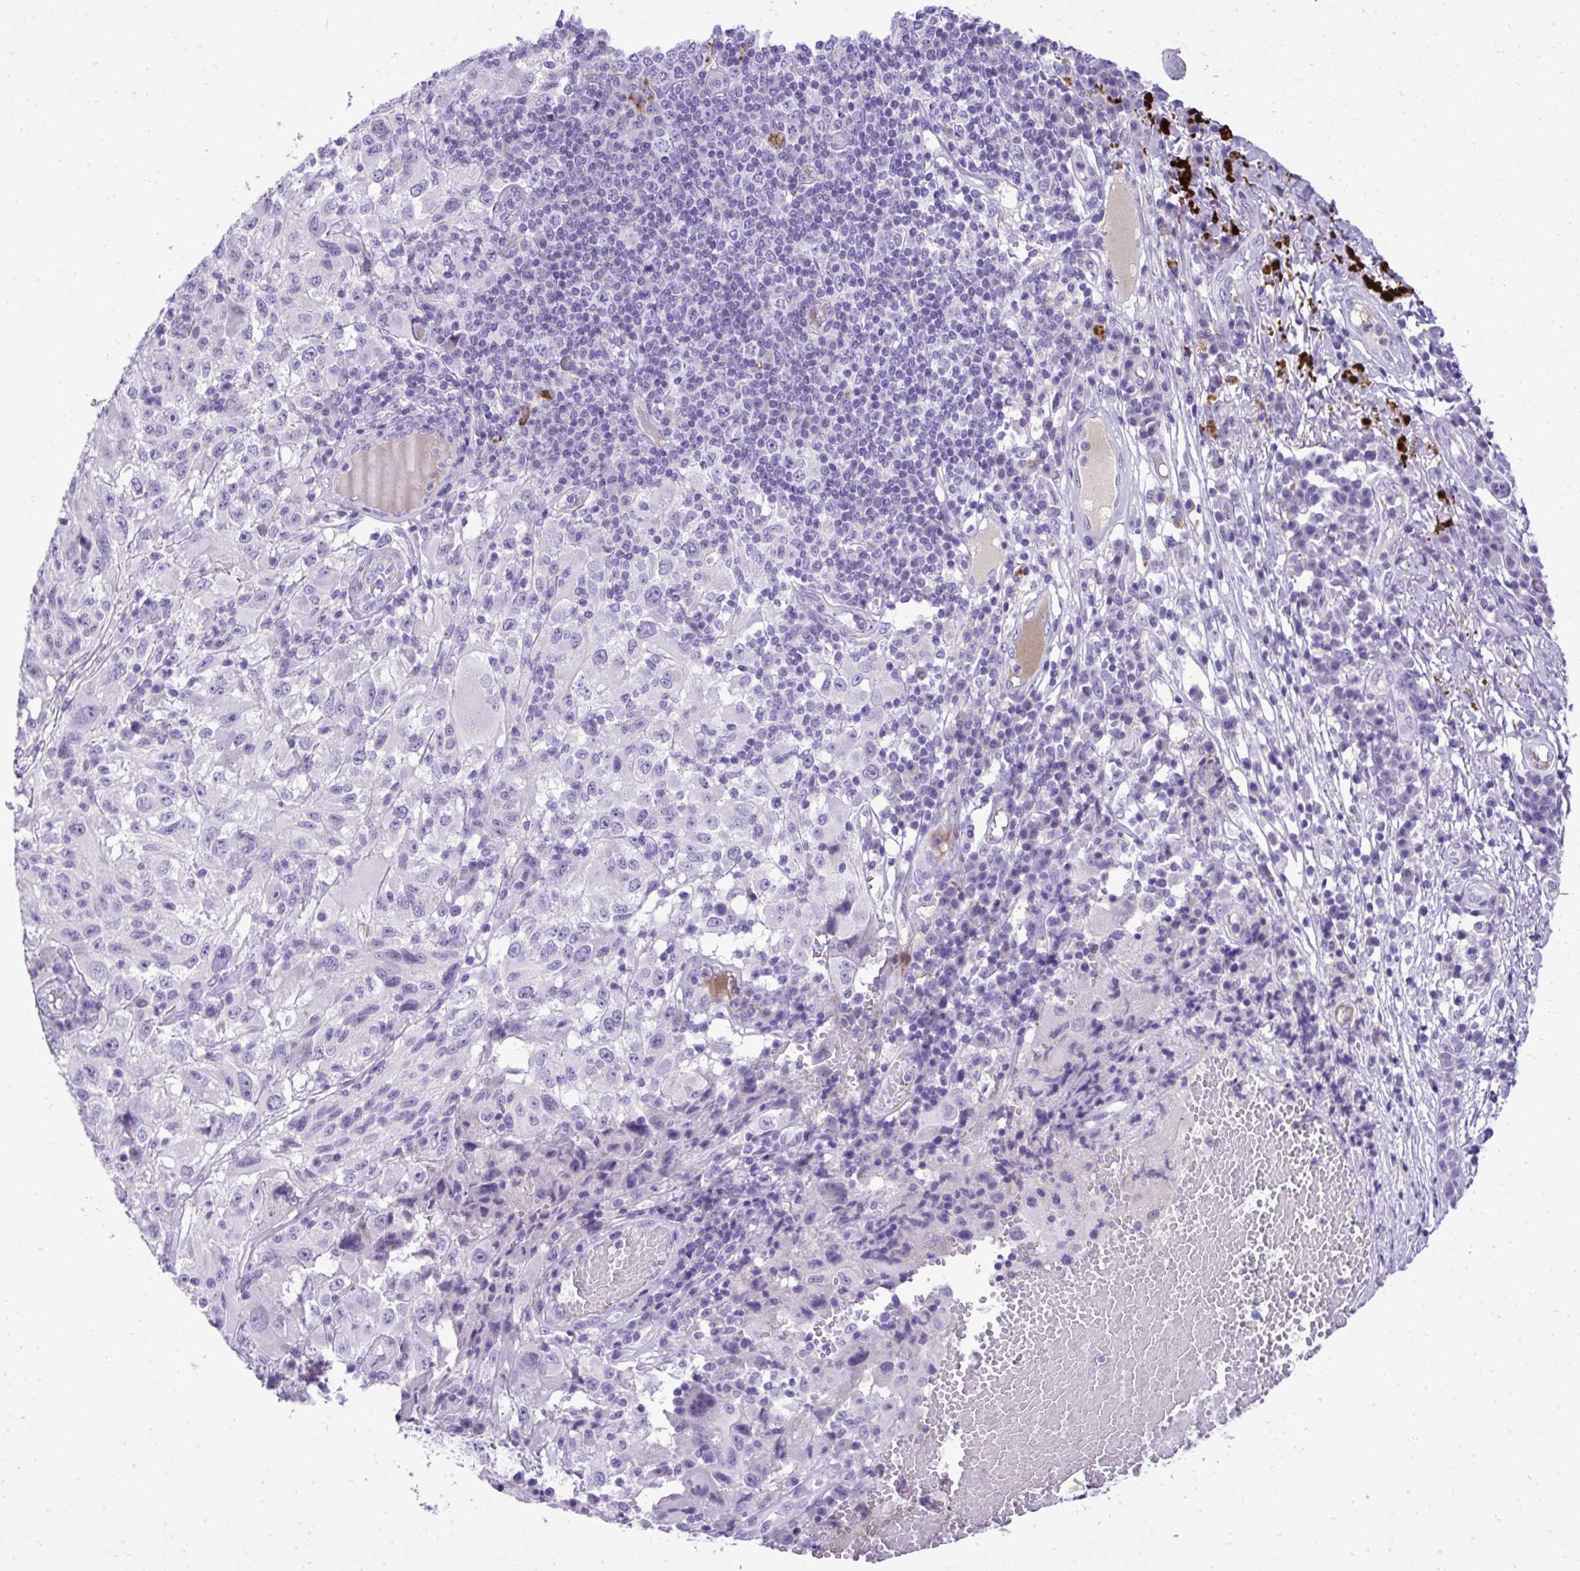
{"staining": {"intensity": "negative", "quantity": "none", "location": "none"}, "tissue": "melanoma", "cell_type": "Tumor cells", "image_type": "cancer", "snomed": [{"axis": "morphology", "description": "Malignant melanoma, NOS"}, {"axis": "topography", "description": "Skin"}], "caption": "High magnification brightfield microscopy of malignant melanoma stained with DAB (brown) and counterstained with hematoxylin (blue): tumor cells show no significant expression.", "gene": "ST6GALNAC3", "patient": {"sex": "female", "age": 71}}